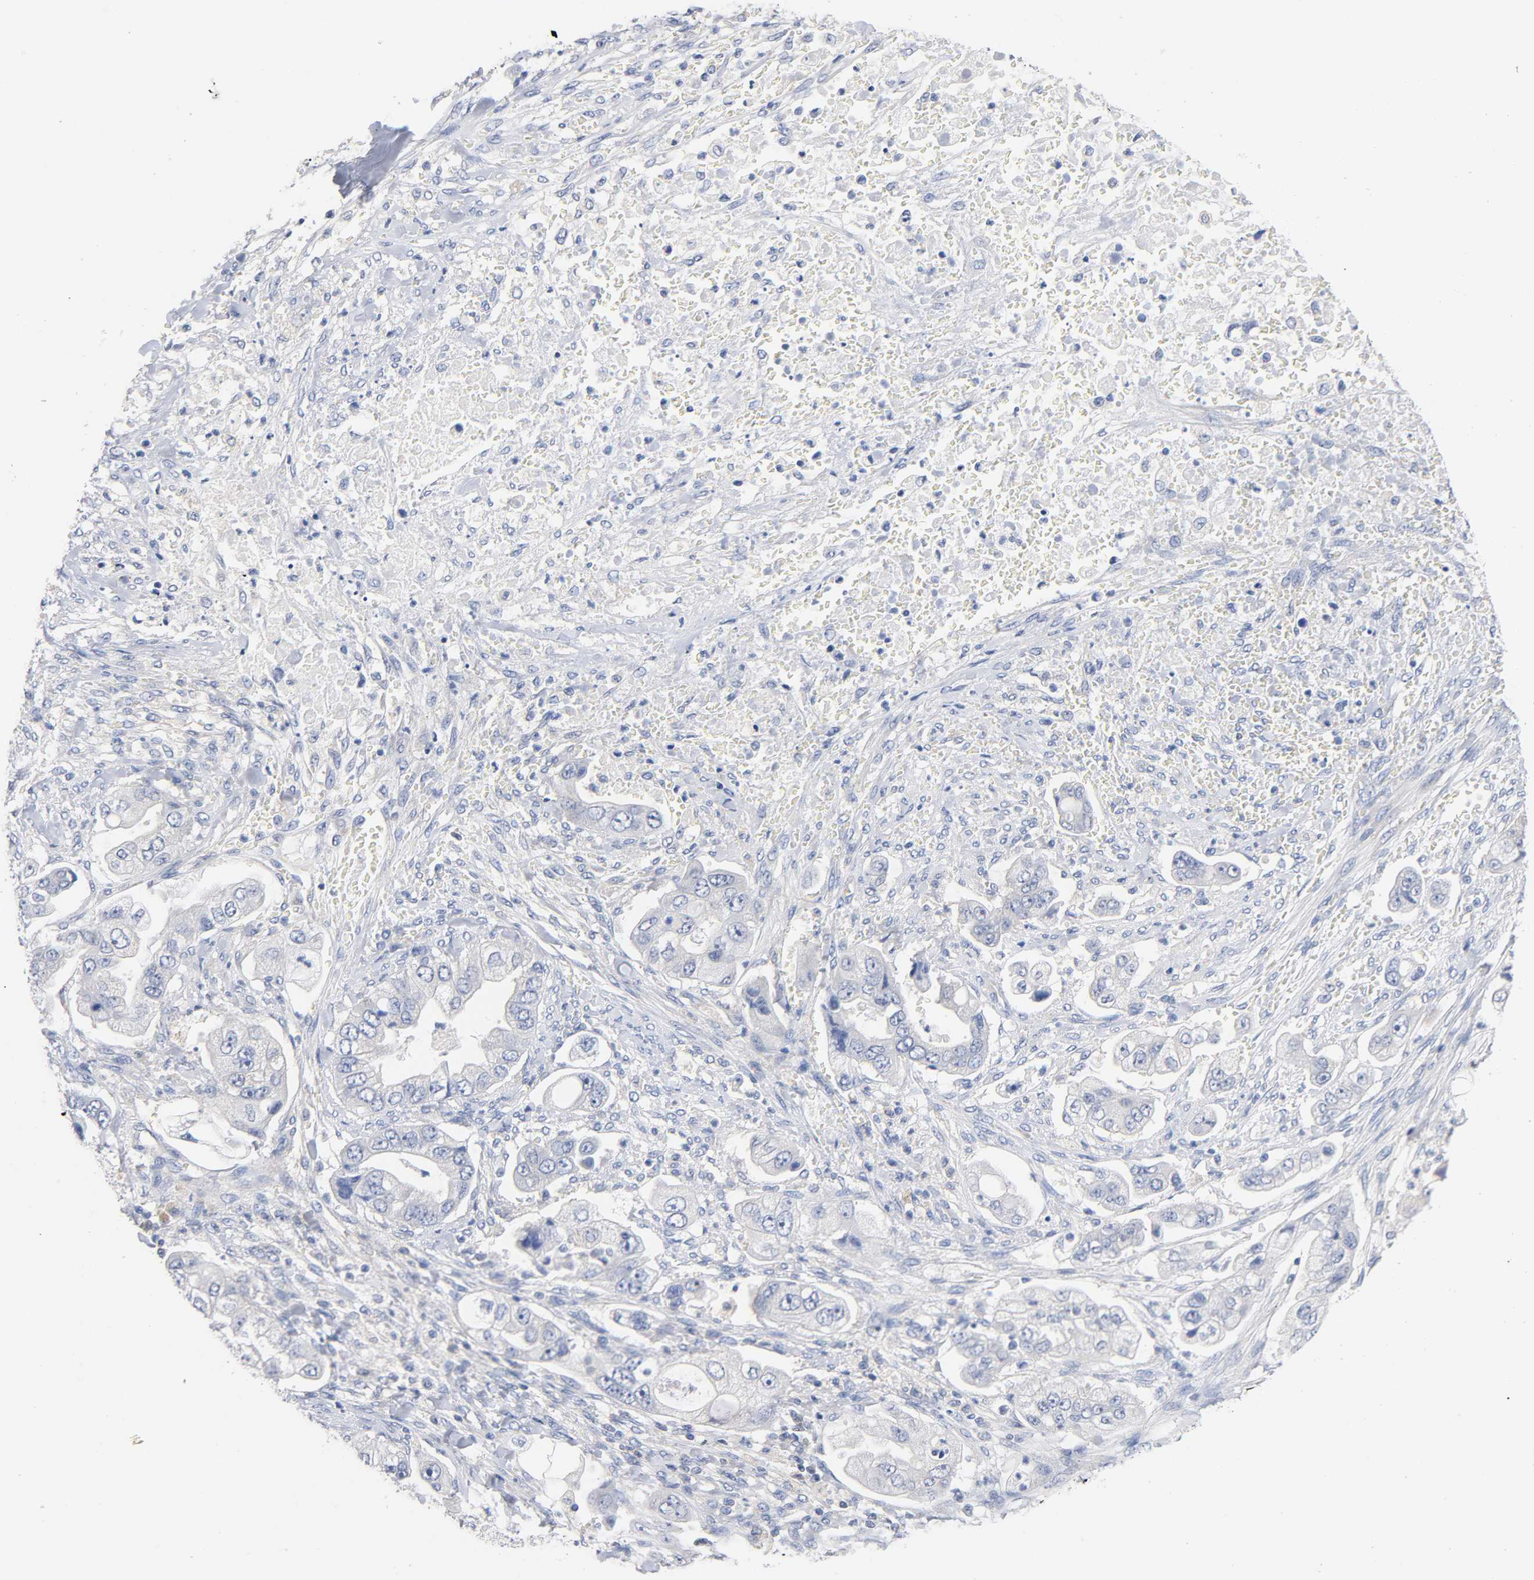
{"staining": {"intensity": "negative", "quantity": "none", "location": "none"}, "tissue": "stomach cancer", "cell_type": "Tumor cells", "image_type": "cancer", "snomed": [{"axis": "morphology", "description": "Adenocarcinoma, NOS"}, {"axis": "topography", "description": "Stomach"}], "caption": "Photomicrograph shows no significant protein positivity in tumor cells of stomach cancer (adenocarcinoma). (DAB IHC with hematoxylin counter stain).", "gene": "MALT1", "patient": {"sex": "male", "age": 62}}